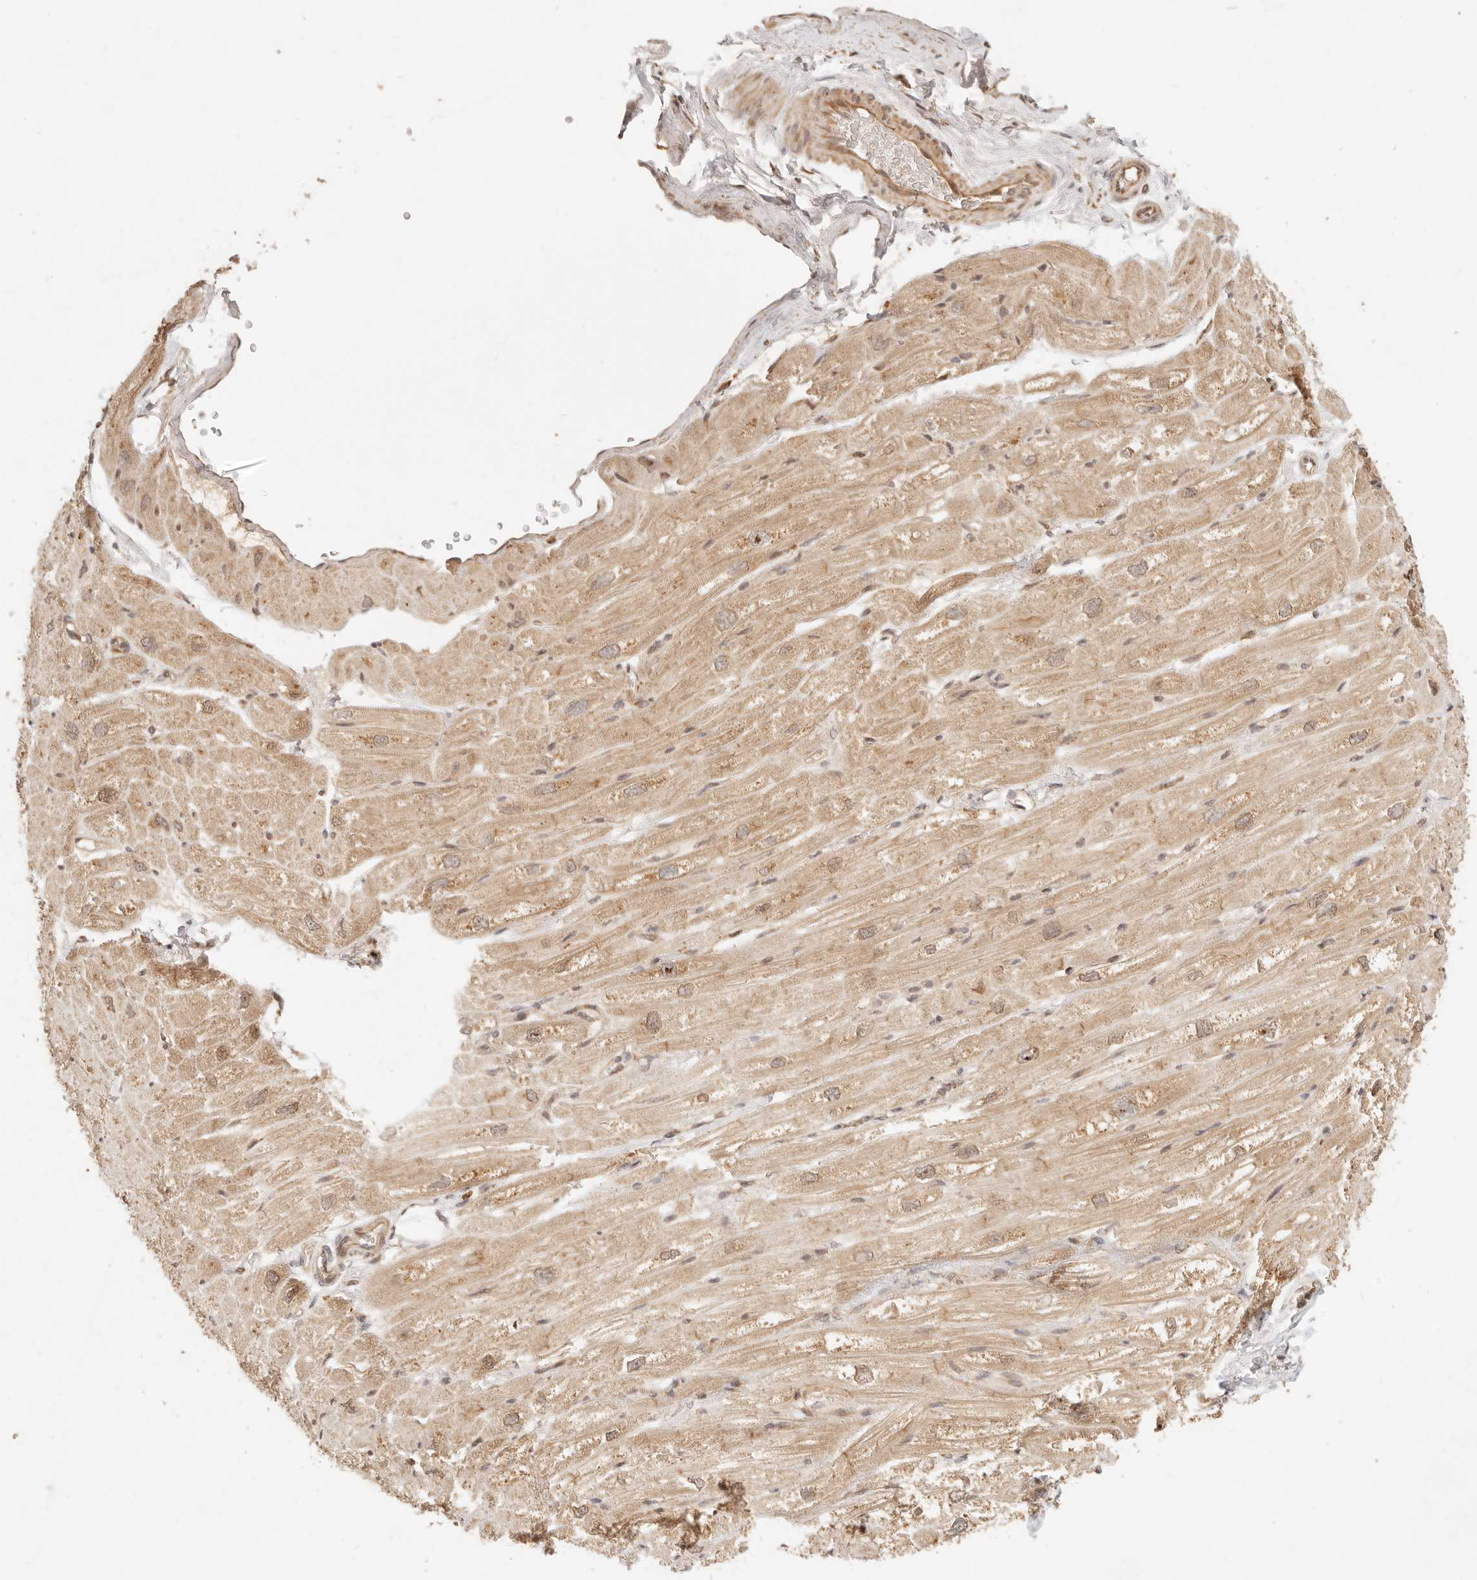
{"staining": {"intensity": "strong", "quantity": ">75%", "location": "cytoplasmic/membranous"}, "tissue": "heart muscle", "cell_type": "Cardiomyocytes", "image_type": "normal", "snomed": [{"axis": "morphology", "description": "Normal tissue, NOS"}, {"axis": "topography", "description": "Heart"}], "caption": "Immunohistochemistry (IHC) image of benign heart muscle: human heart muscle stained using immunohistochemistry exhibits high levels of strong protein expression localized specifically in the cytoplasmic/membranous of cardiomyocytes, appearing as a cytoplasmic/membranous brown color.", "gene": "TIMM17A", "patient": {"sex": "male", "age": 50}}